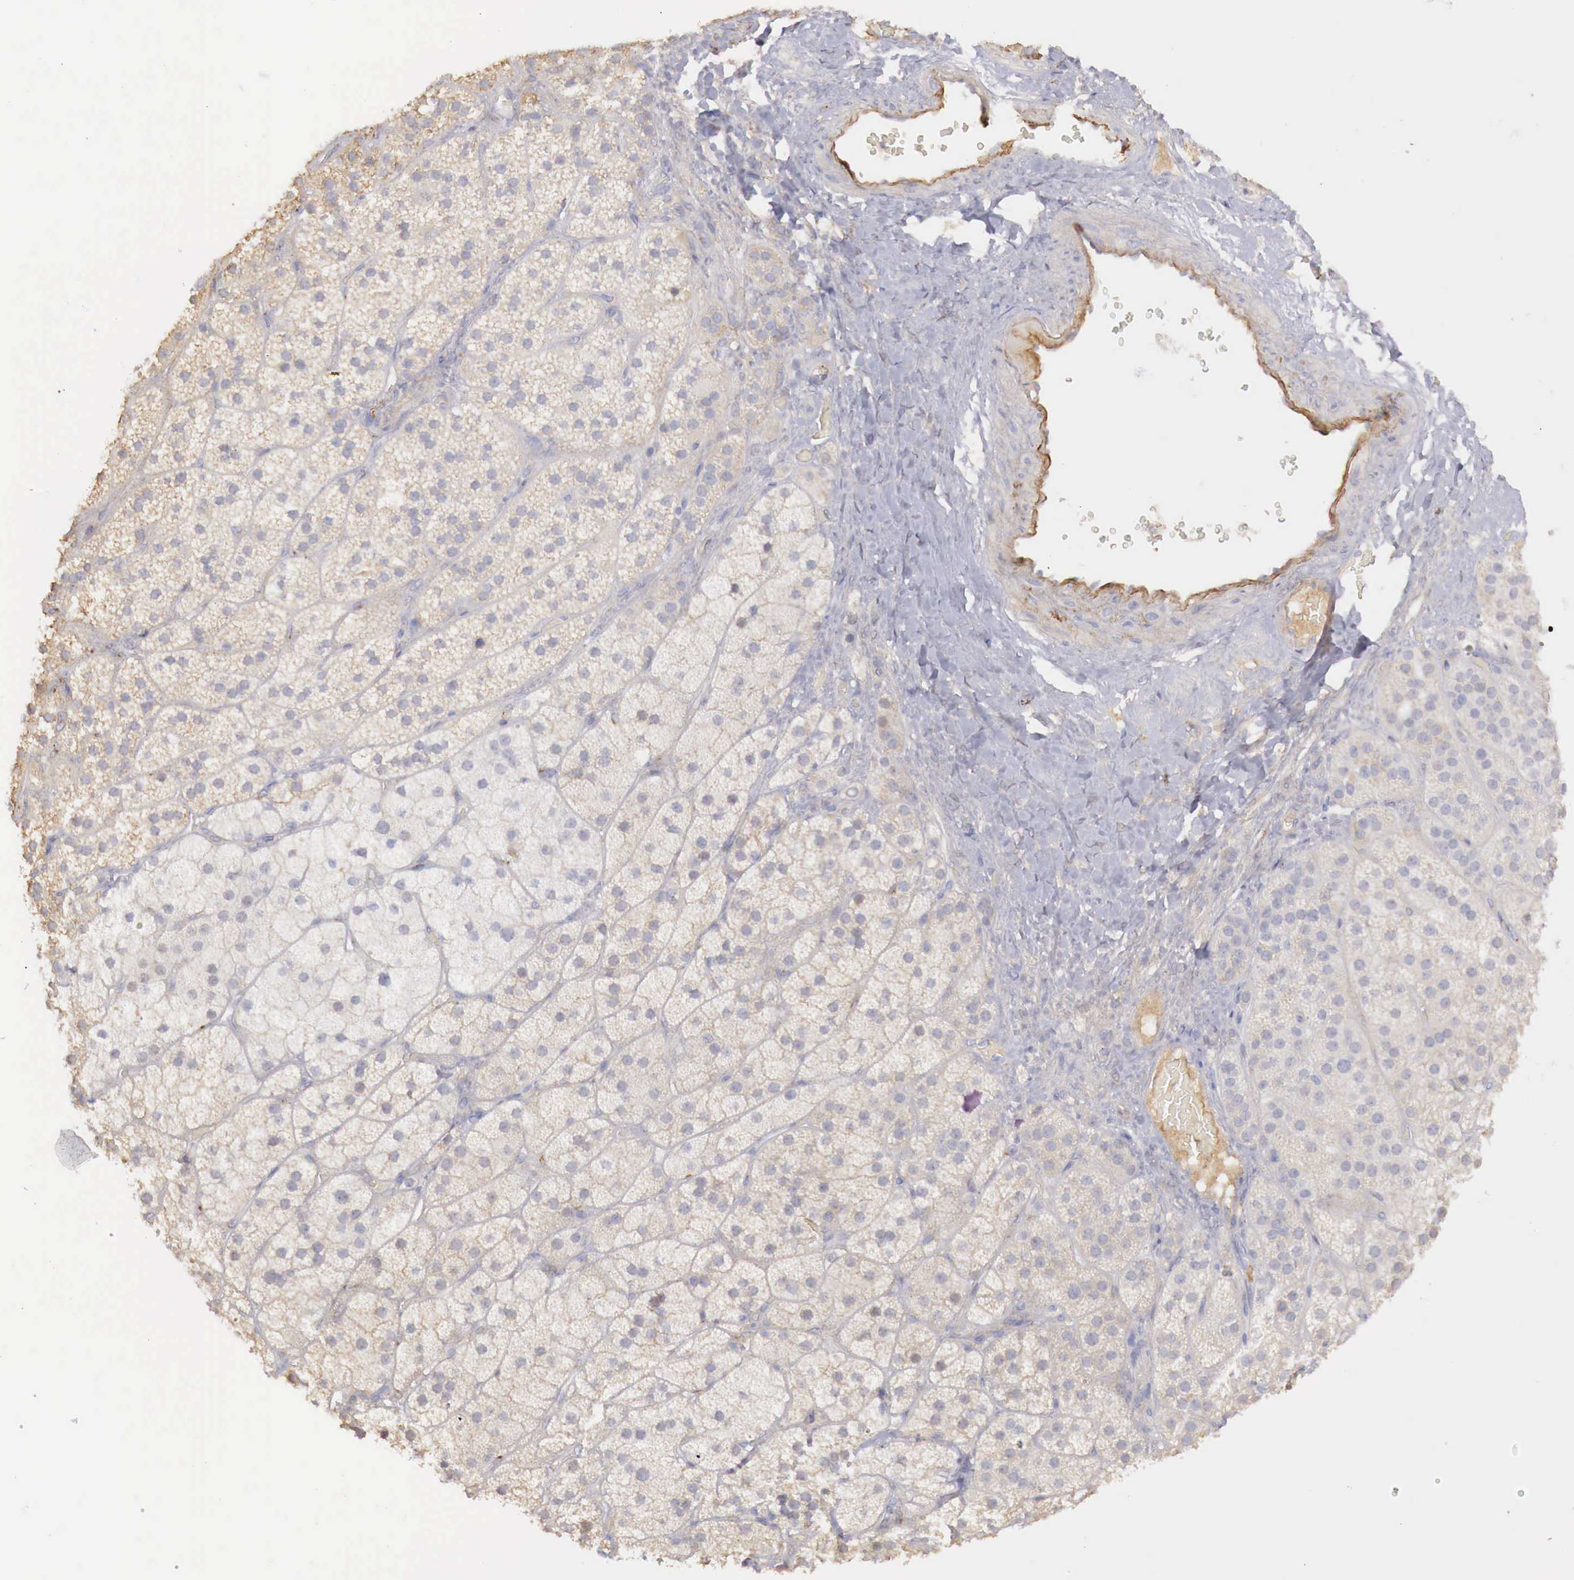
{"staining": {"intensity": "weak", "quantity": "<25%", "location": "cytoplasmic/membranous"}, "tissue": "adrenal gland", "cell_type": "Glandular cells", "image_type": "normal", "snomed": [{"axis": "morphology", "description": "Normal tissue, NOS"}, {"axis": "topography", "description": "Adrenal gland"}], "caption": "High magnification brightfield microscopy of normal adrenal gland stained with DAB (3,3'-diaminobenzidine) (brown) and counterstained with hematoxylin (blue): glandular cells show no significant positivity. (DAB immunohistochemistry (IHC) with hematoxylin counter stain).", "gene": "KLHDC7B", "patient": {"sex": "male", "age": 57}}